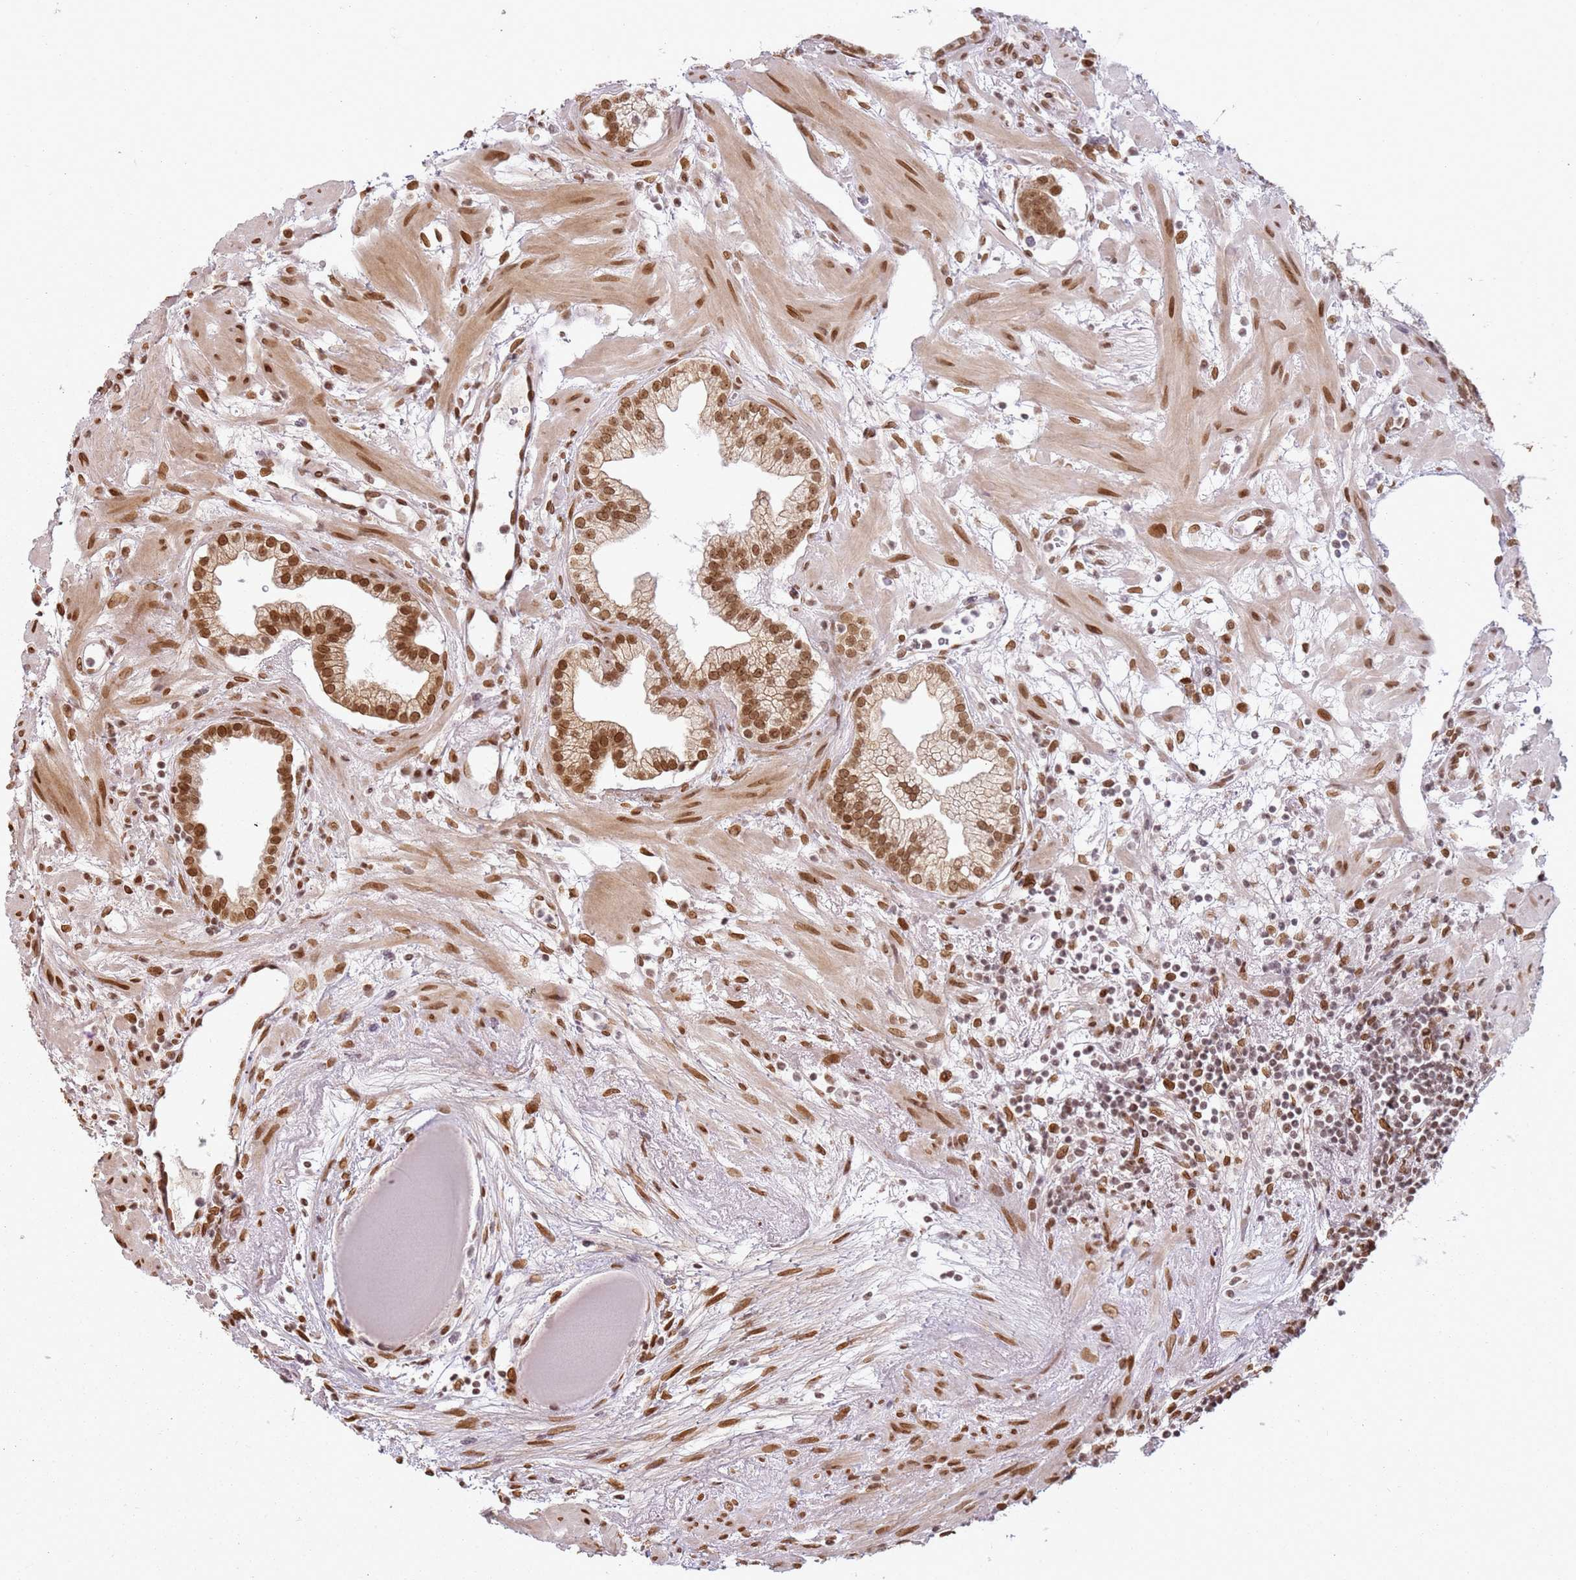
{"staining": {"intensity": "strong", "quantity": "25%-75%", "location": "nuclear"}, "tissue": "prostate cancer", "cell_type": "Tumor cells", "image_type": "cancer", "snomed": [{"axis": "morphology", "description": "Adenocarcinoma, High grade"}, {"axis": "topography", "description": "Prostate"}], "caption": "A brown stain labels strong nuclear expression of a protein in human prostate cancer (adenocarcinoma (high-grade)) tumor cells.", "gene": "TENT4A", "patient": {"sex": "male", "age": 63}}